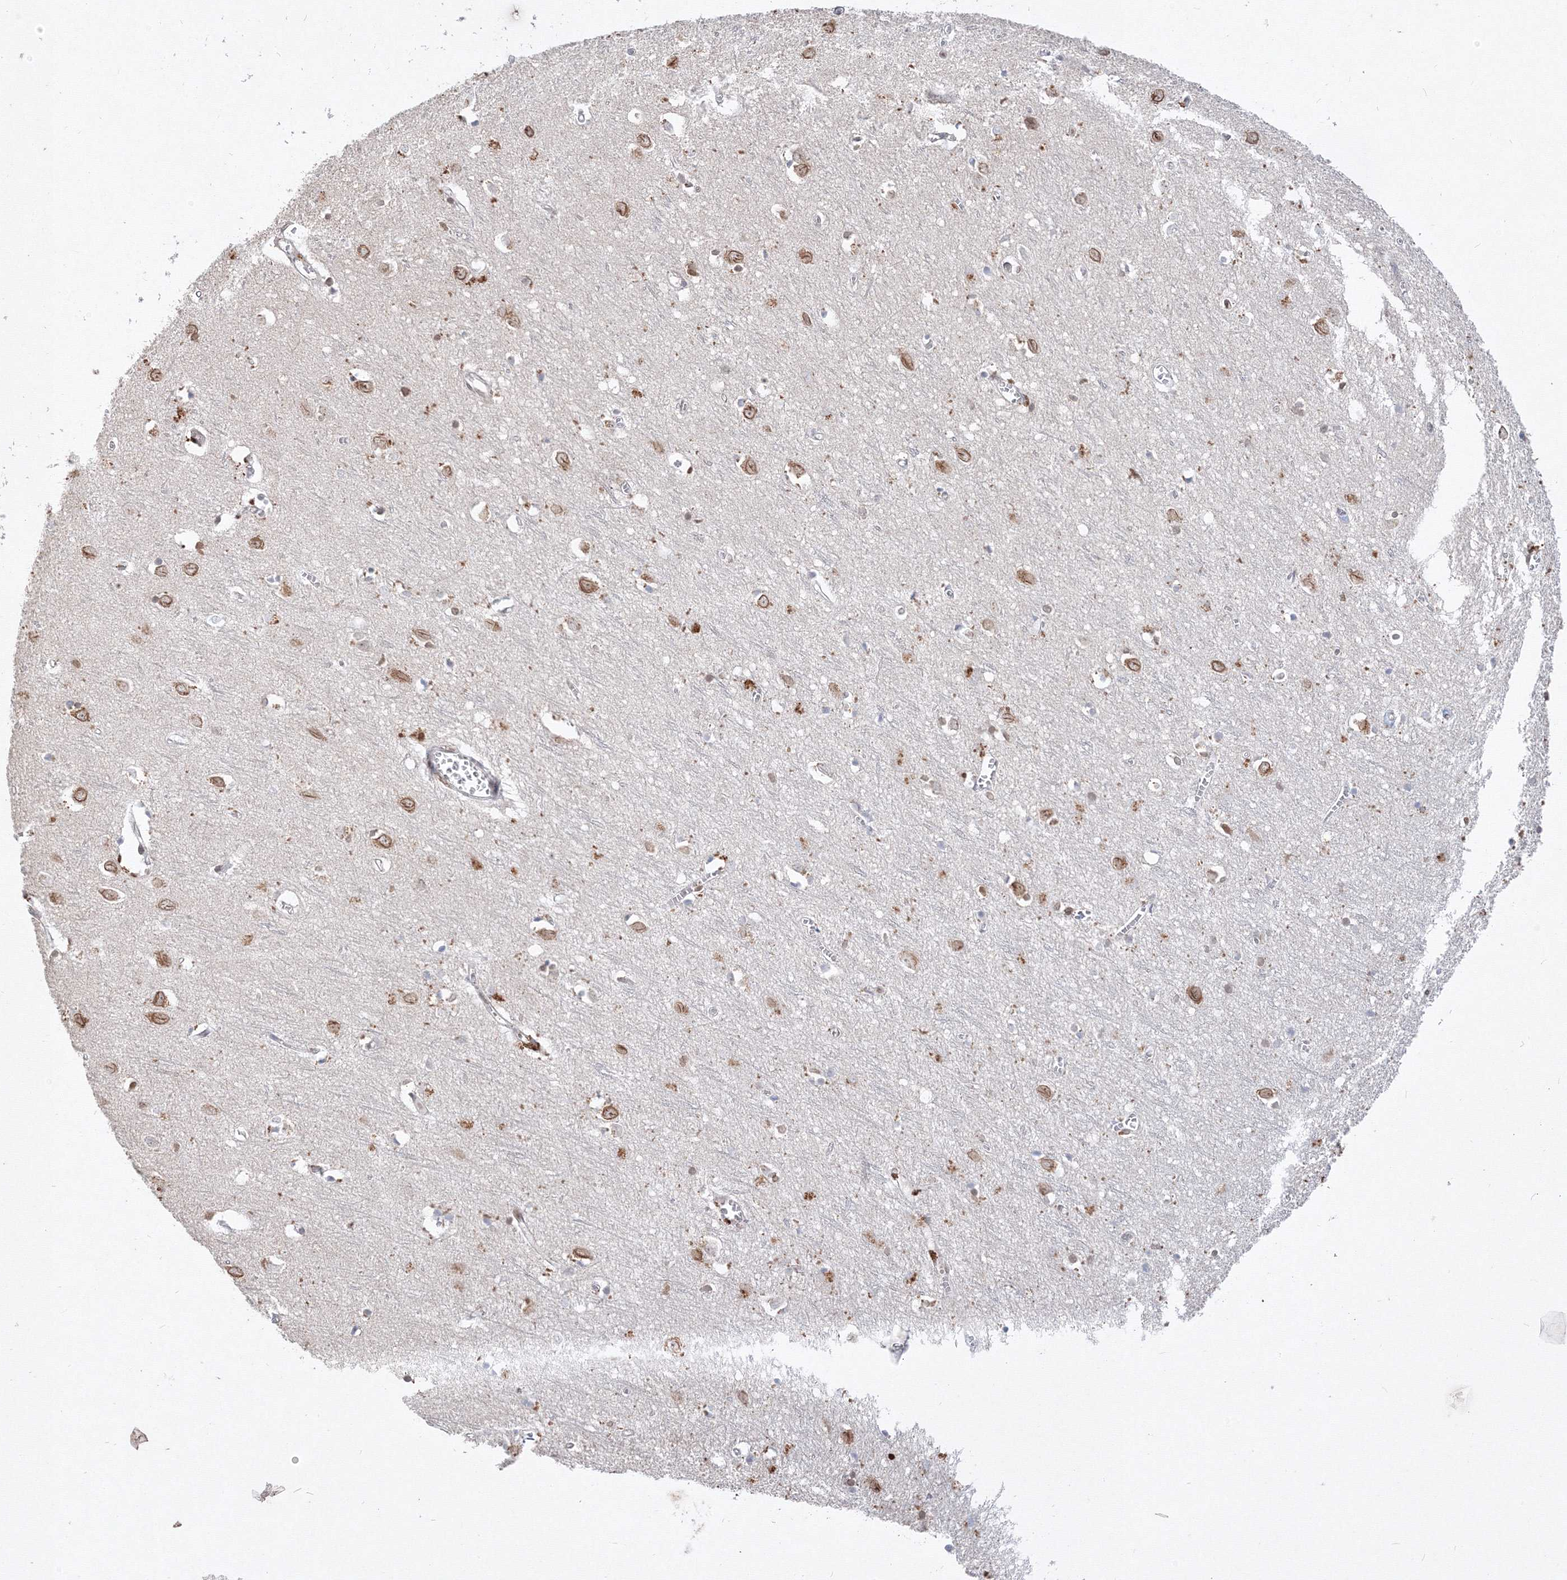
{"staining": {"intensity": "negative", "quantity": "none", "location": "none"}, "tissue": "cerebral cortex", "cell_type": "Endothelial cells", "image_type": "normal", "snomed": [{"axis": "morphology", "description": "Normal tissue, NOS"}, {"axis": "topography", "description": "Cerebral cortex"}], "caption": "The histopathology image exhibits no significant expression in endothelial cells of cerebral cortex.", "gene": "TMEM50B", "patient": {"sex": "female", "age": 64}}